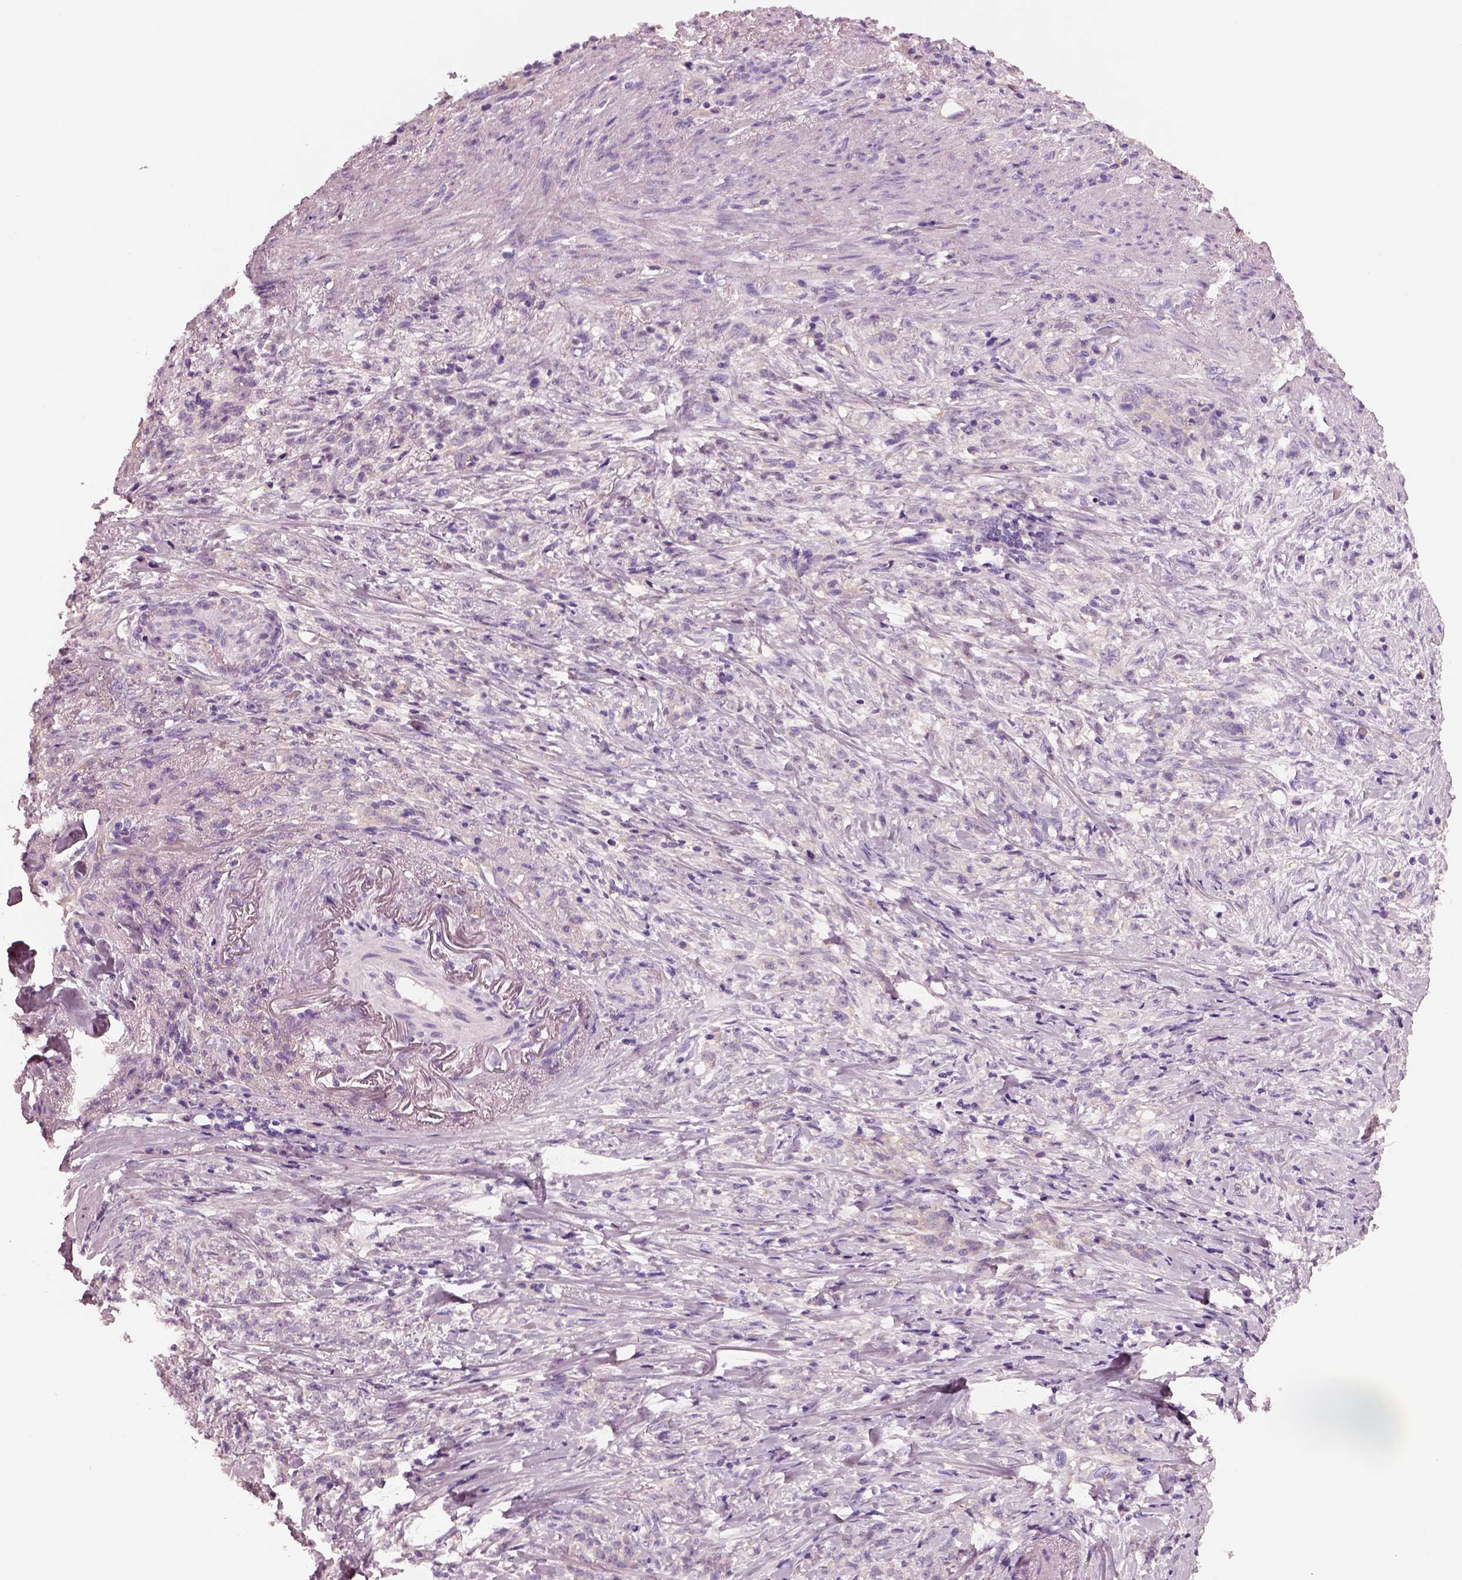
{"staining": {"intensity": "negative", "quantity": "none", "location": "none"}, "tissue": "stomach cancer", "cell_type": "Tumor cells", "image_type": "cancer", "snomed": [{"axis": "morphology", "description": "Adenocarcinoma, NOS"}, {"axis": "topography", "description": "Stomach, lower"}], "caption": "A histopathology image of human stomach cancer is negative for staining in tumor cells.", "gene": "ELSPBP1", "patient": {"sex": "male", "age": 88}}